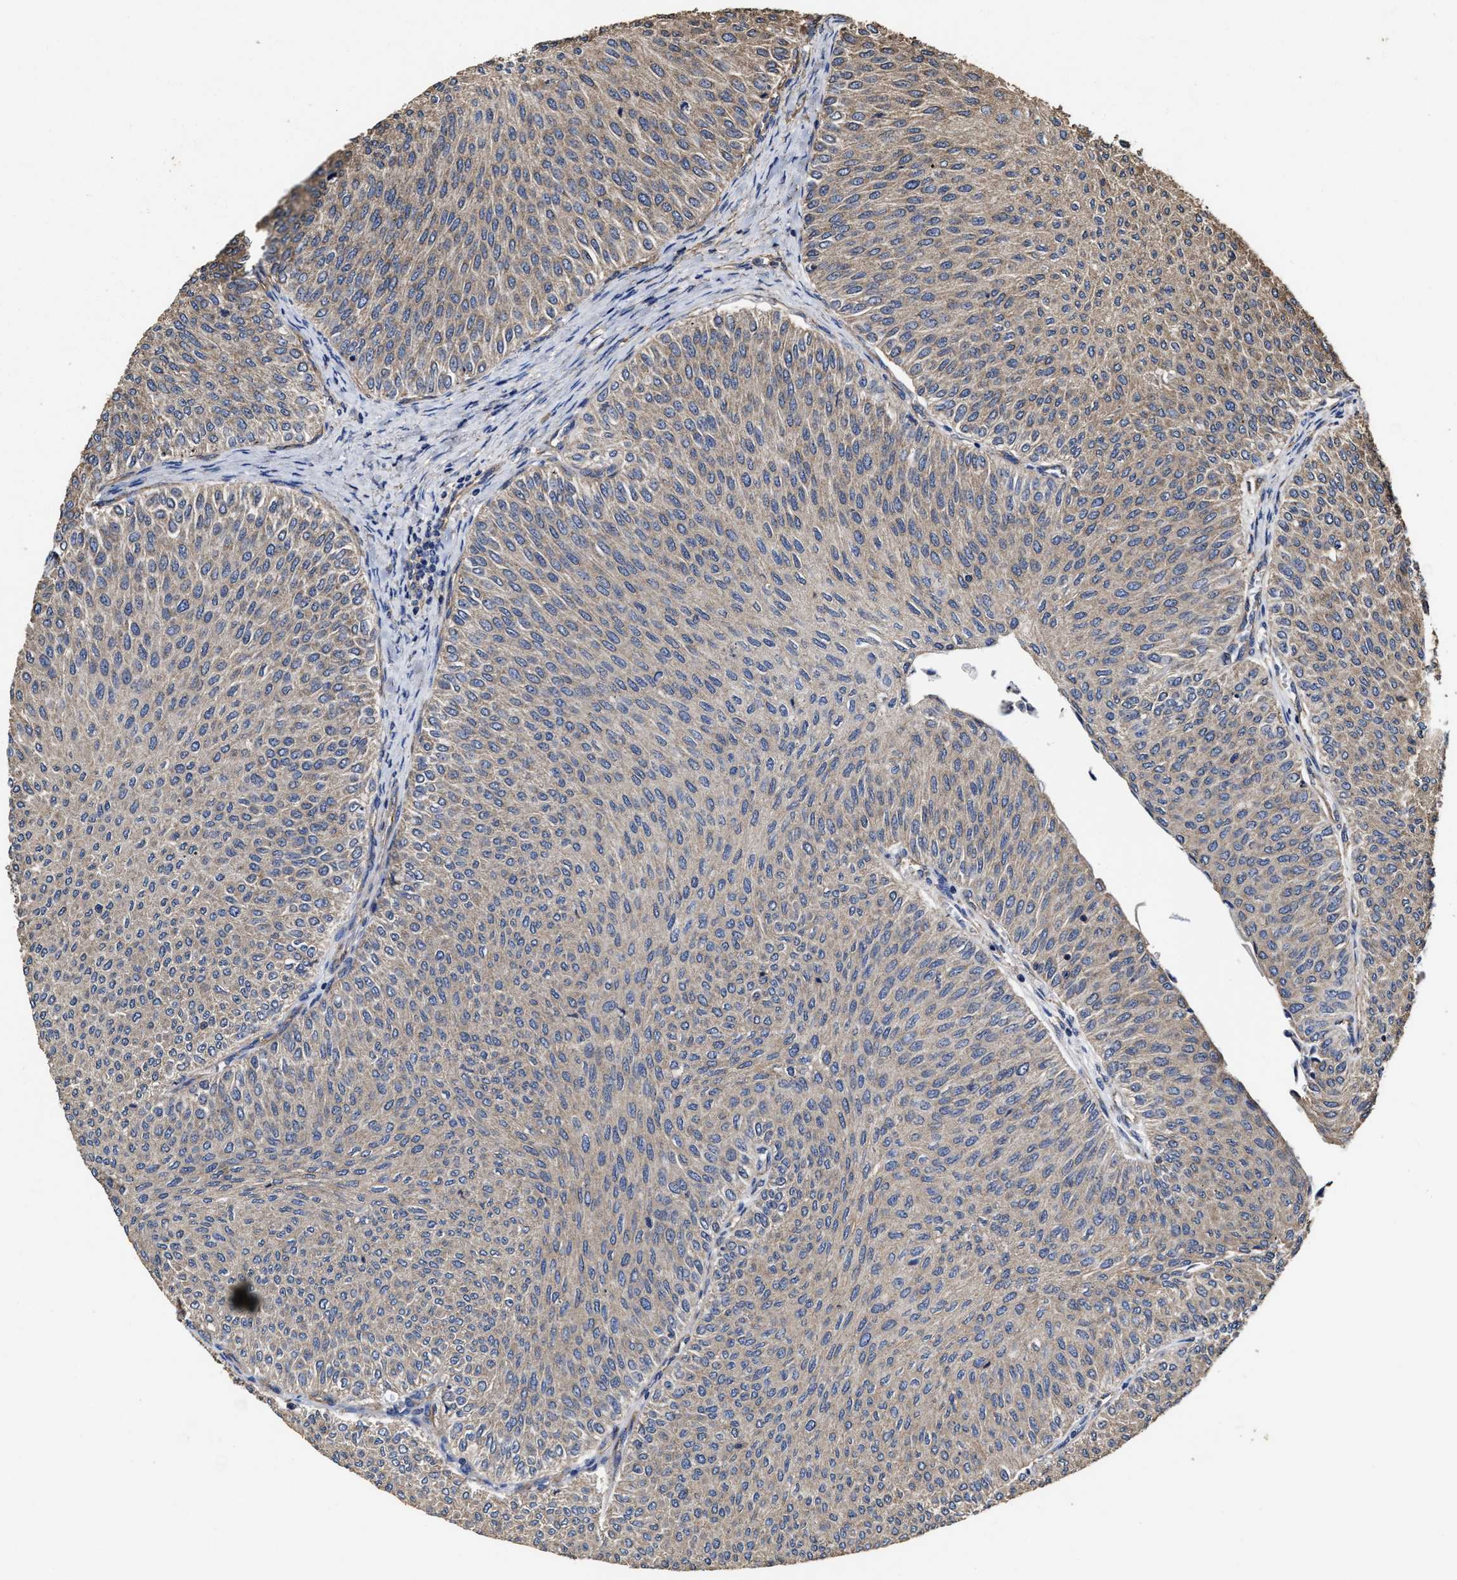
{"staining": {"intensity": "weak", "quantity": ">75%", "location": "cytoplasmic/membranous"}, "tissue": "urothelial cancer", "cell_type": "Tumor cells", "image_type": "cancer", "snomed": [{"axis": "morphology", "description": "Urothelial carcinoma, Low grade"}, {"axis": "topography", "description": "Urinary bladder"}], "caption": "Human low-grade urothelial carcinoma stained with a protein marker exhibits weak staining in tumor cells.", "gene": "SFXN4", "patient": {"sex": "male", "age": 78}}